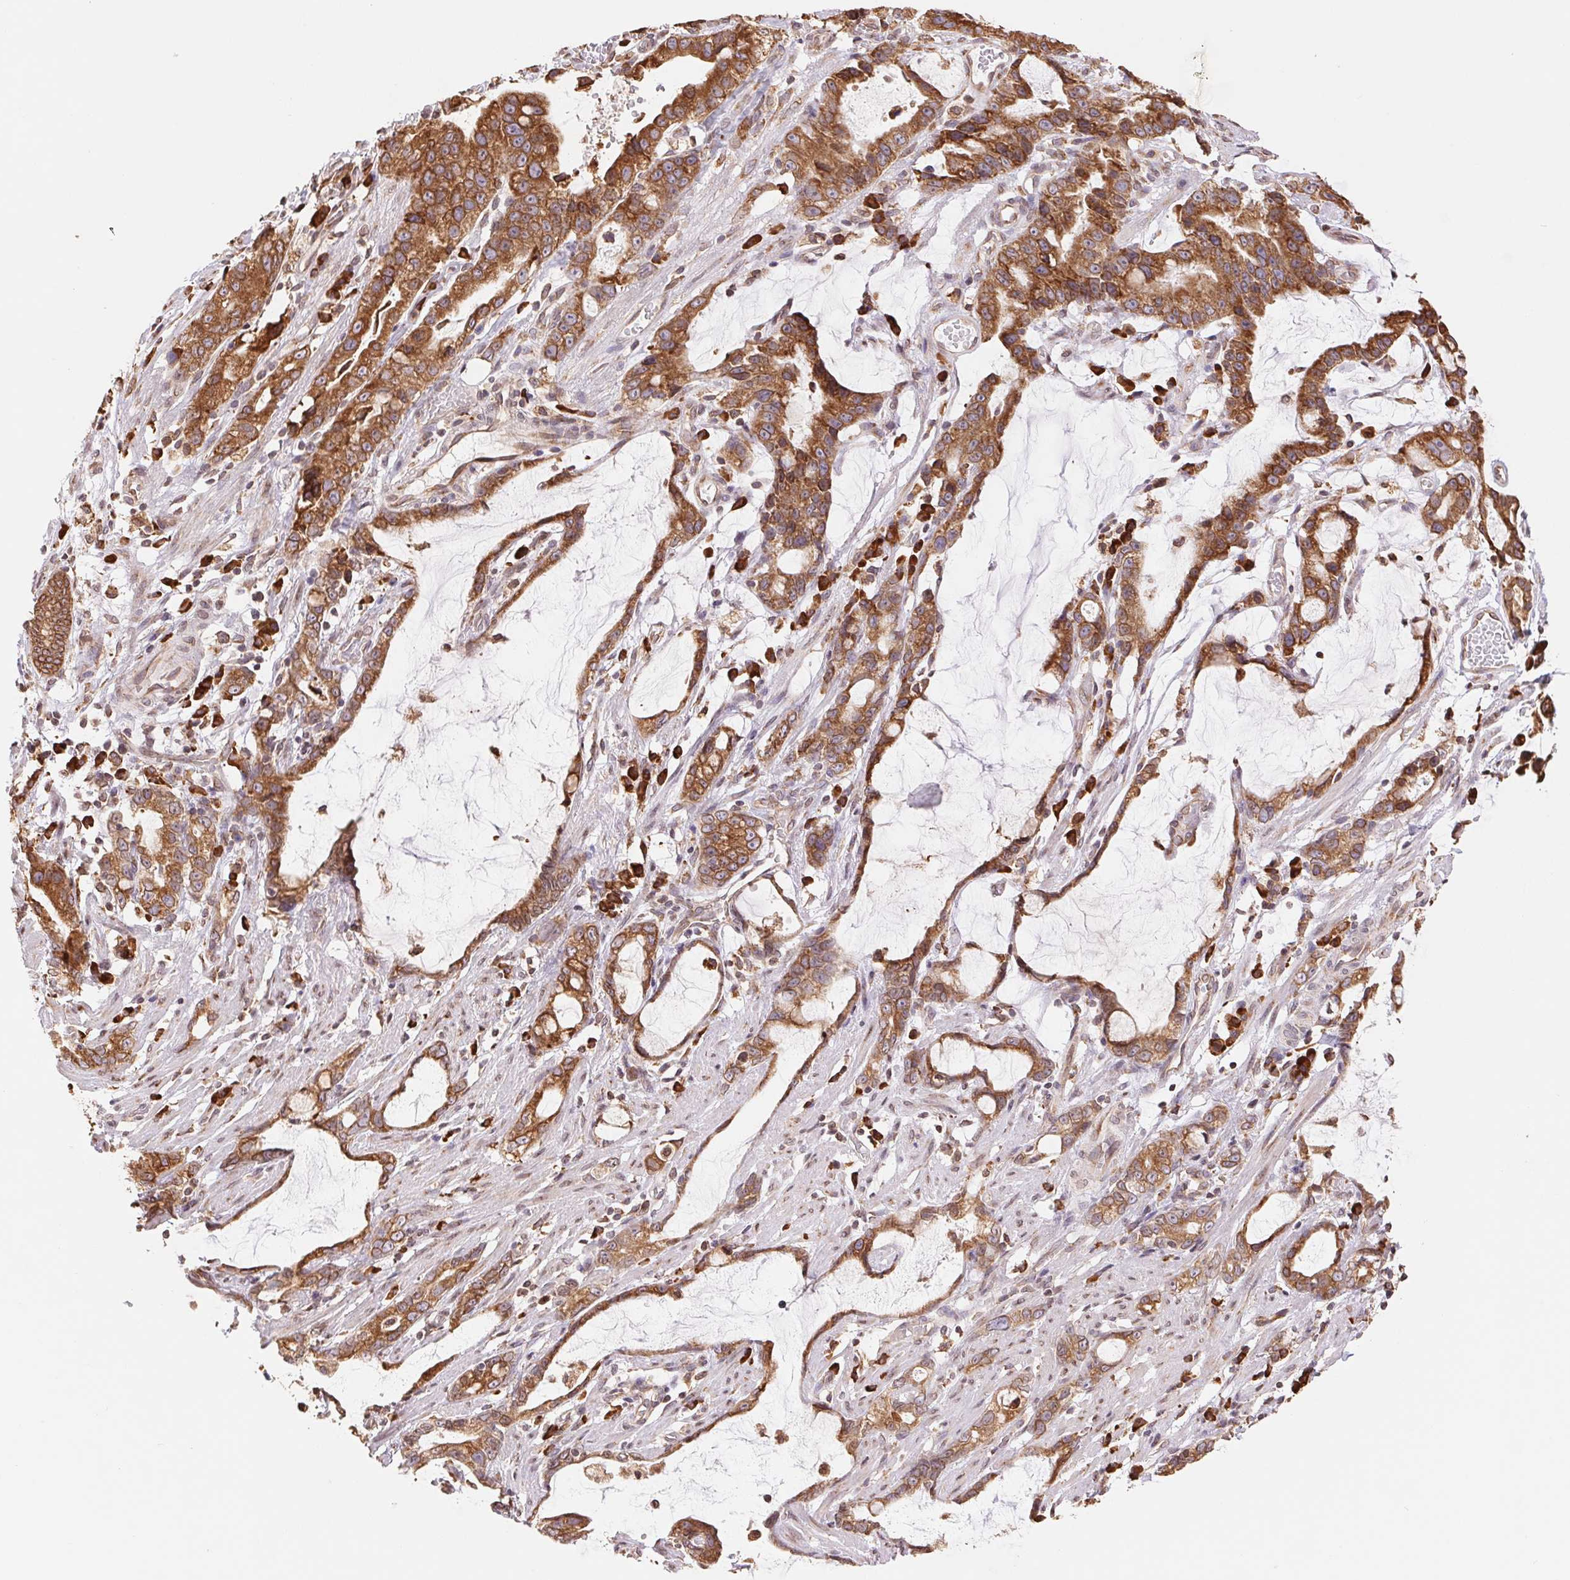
{"staining": {"intensity": "moderate", "quantity": ">75%", "location": "cytoplasmic/membranous"}, "tissue": "stomach cancer", "cell_type": "Tumor cells", "image_type": "cancer", "snomed": [{"axis": "morphology", "description": "Adenocarcinoma, NOS"}, {"axis": "topography", "description": "Stomach"}], "caption": "Approximately >75% of tumor cells in adenocarcinoma (stomach) display moderate cytoplasmic/membranous protein positivity as visualized by brown immunohistochemical staining.", "gene": "RPN1", "patient": {"sex": "male", "age": 55}}